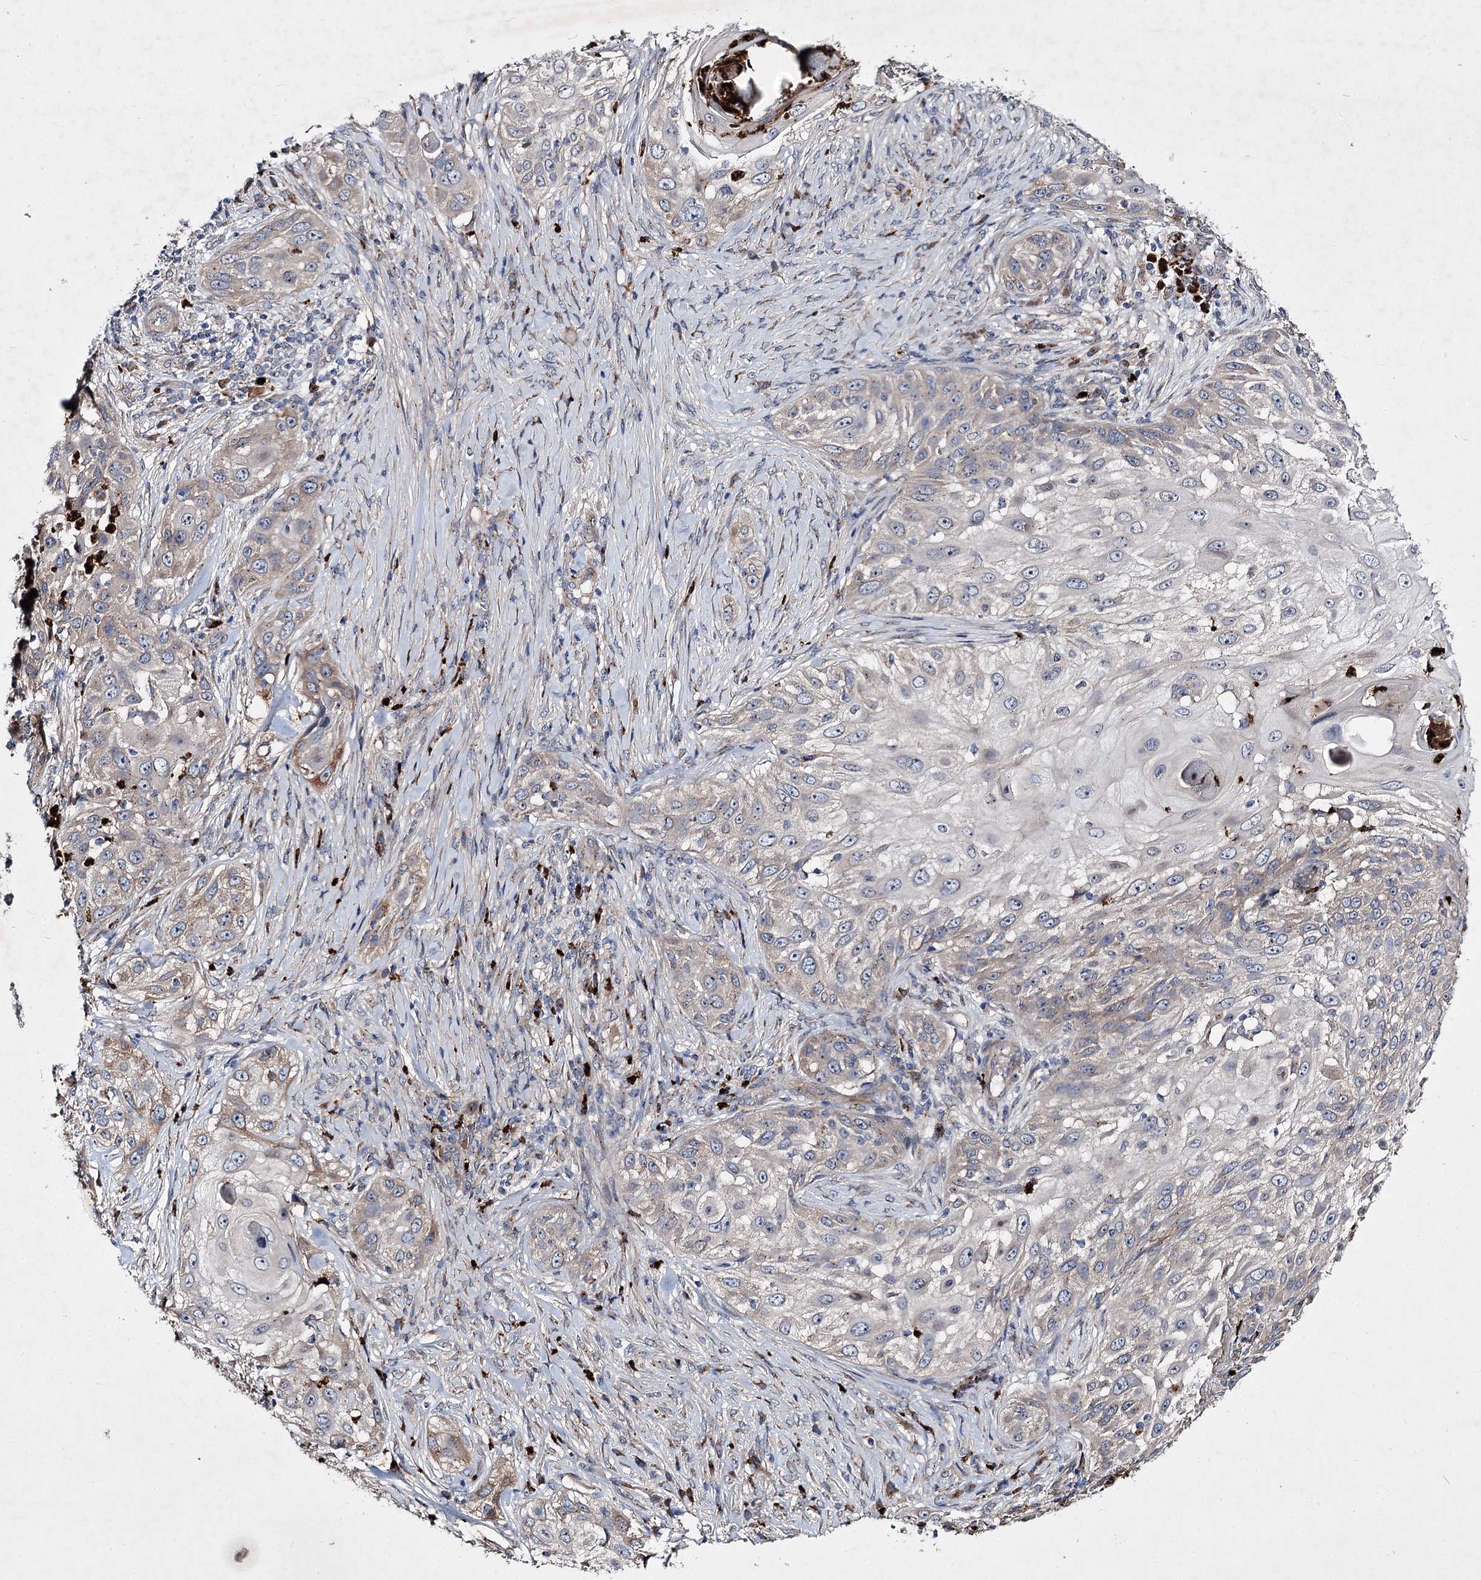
{"staining": {"intensity": "moderate", "quantity": "<25%", "location": "cytoplasmic/membranous"}, "tissue": "skin cancer", "cell_type": "Tumor cells", "image_type": "cancer", "snomed": [{"axis": "morphology", "description": "Squamous cell carcinoma, NOS"}, {"axis": "topography", "description": "Skin"}], "caption": "Tumor cells exhibit moderate cytoplasmic/membranous expression in approximately <25% of cells in skin cancer (squamous cell carcinoma).", "gene": "MINDY3", "patient": {"sex": "female", "age": 44}}